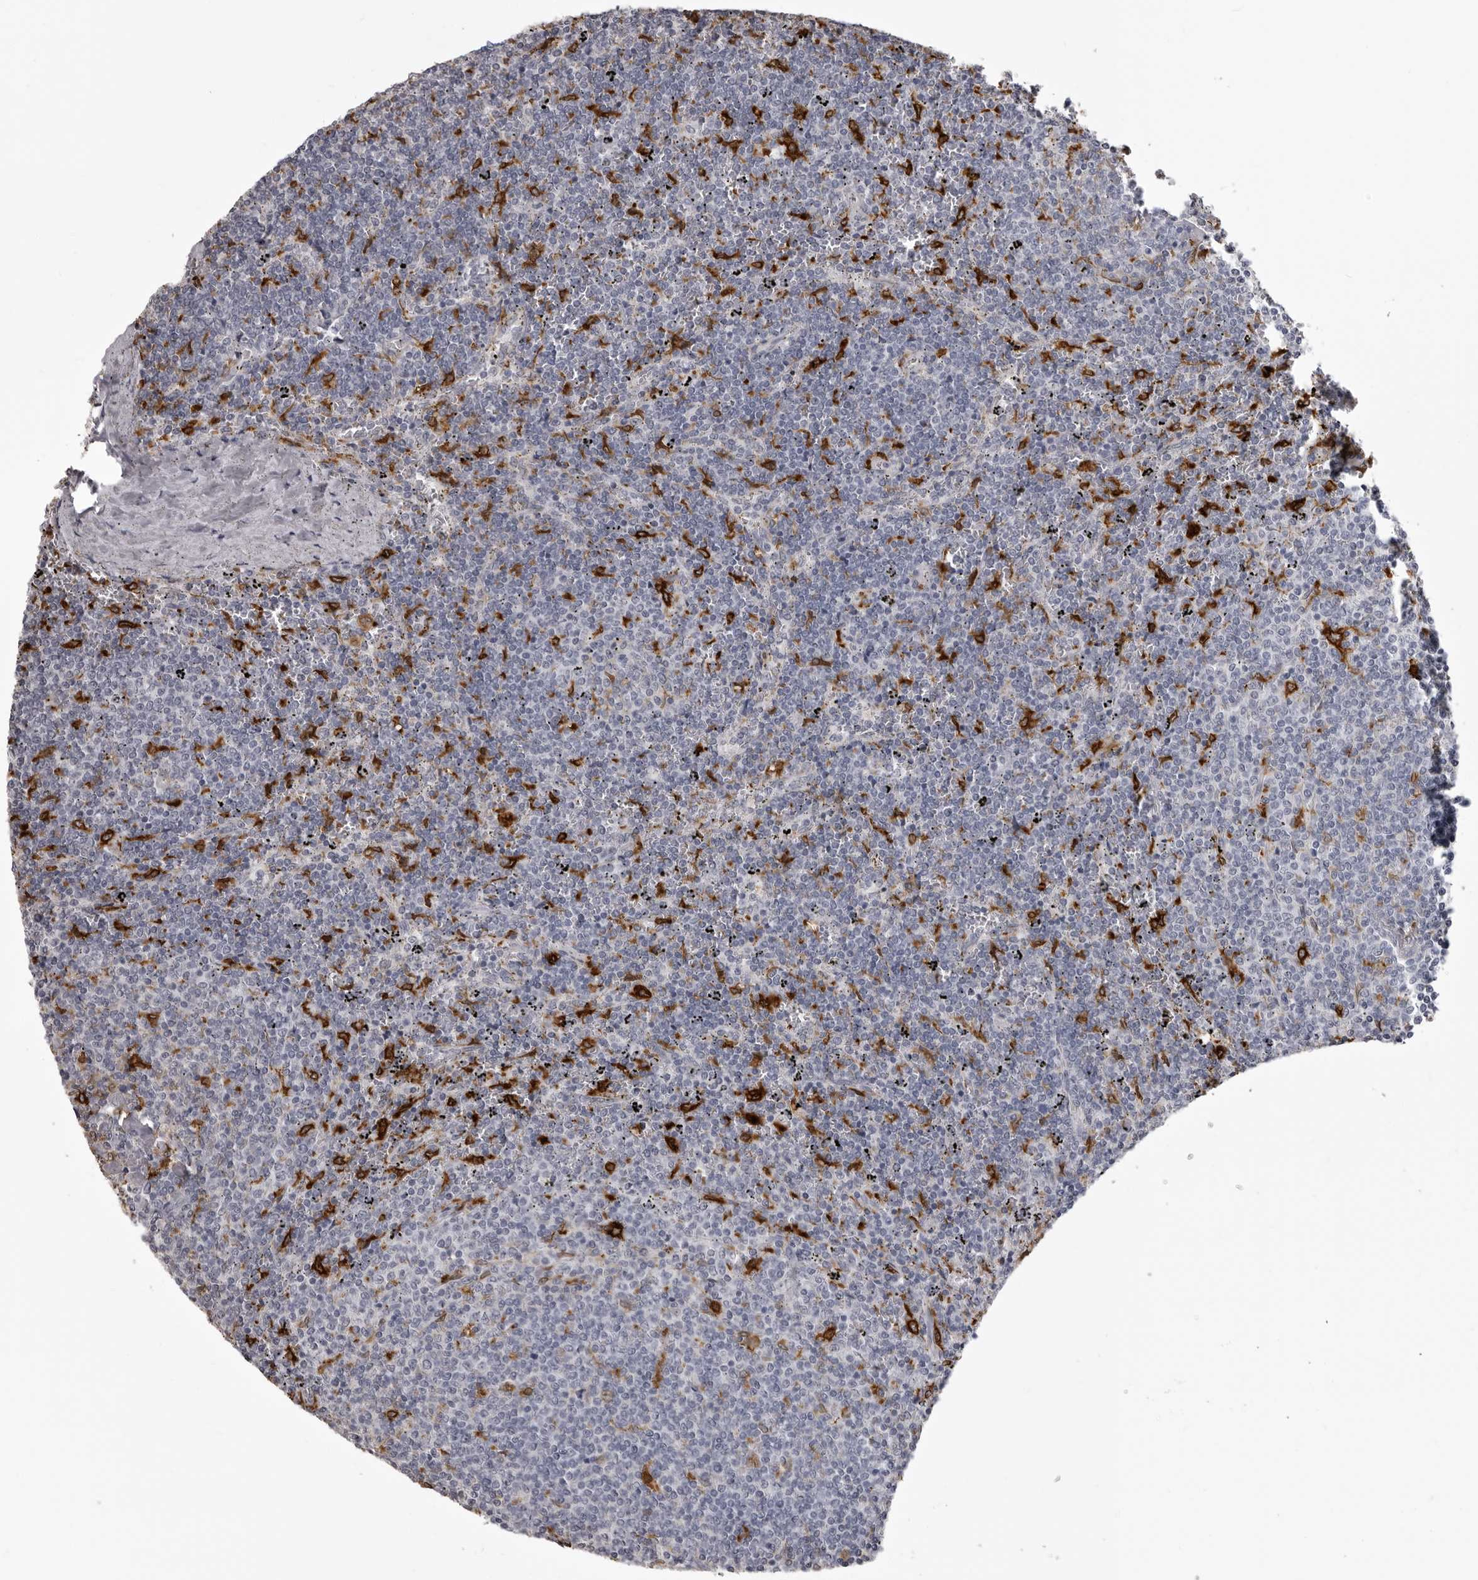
{"staining": {"intensity": "negative", "quantity": "none", "location": "none"}, "tissue": "lymphoma", "cell_type": "Tumor cells", "image_type": "cancer", "snomed": [{"axis": "morphology", "description": "Malignant lymphoma, non-Hodgkin's type, Low grade"}, {"axis": "topography", "description": "Spleen"}], "caption": "IHC of low-grade malignant lymphoma, non-Hodgkin's type displays no expression in tumor cells.", "gene": "NCEH1", "patient": {"sex": "female", "age": 50}}